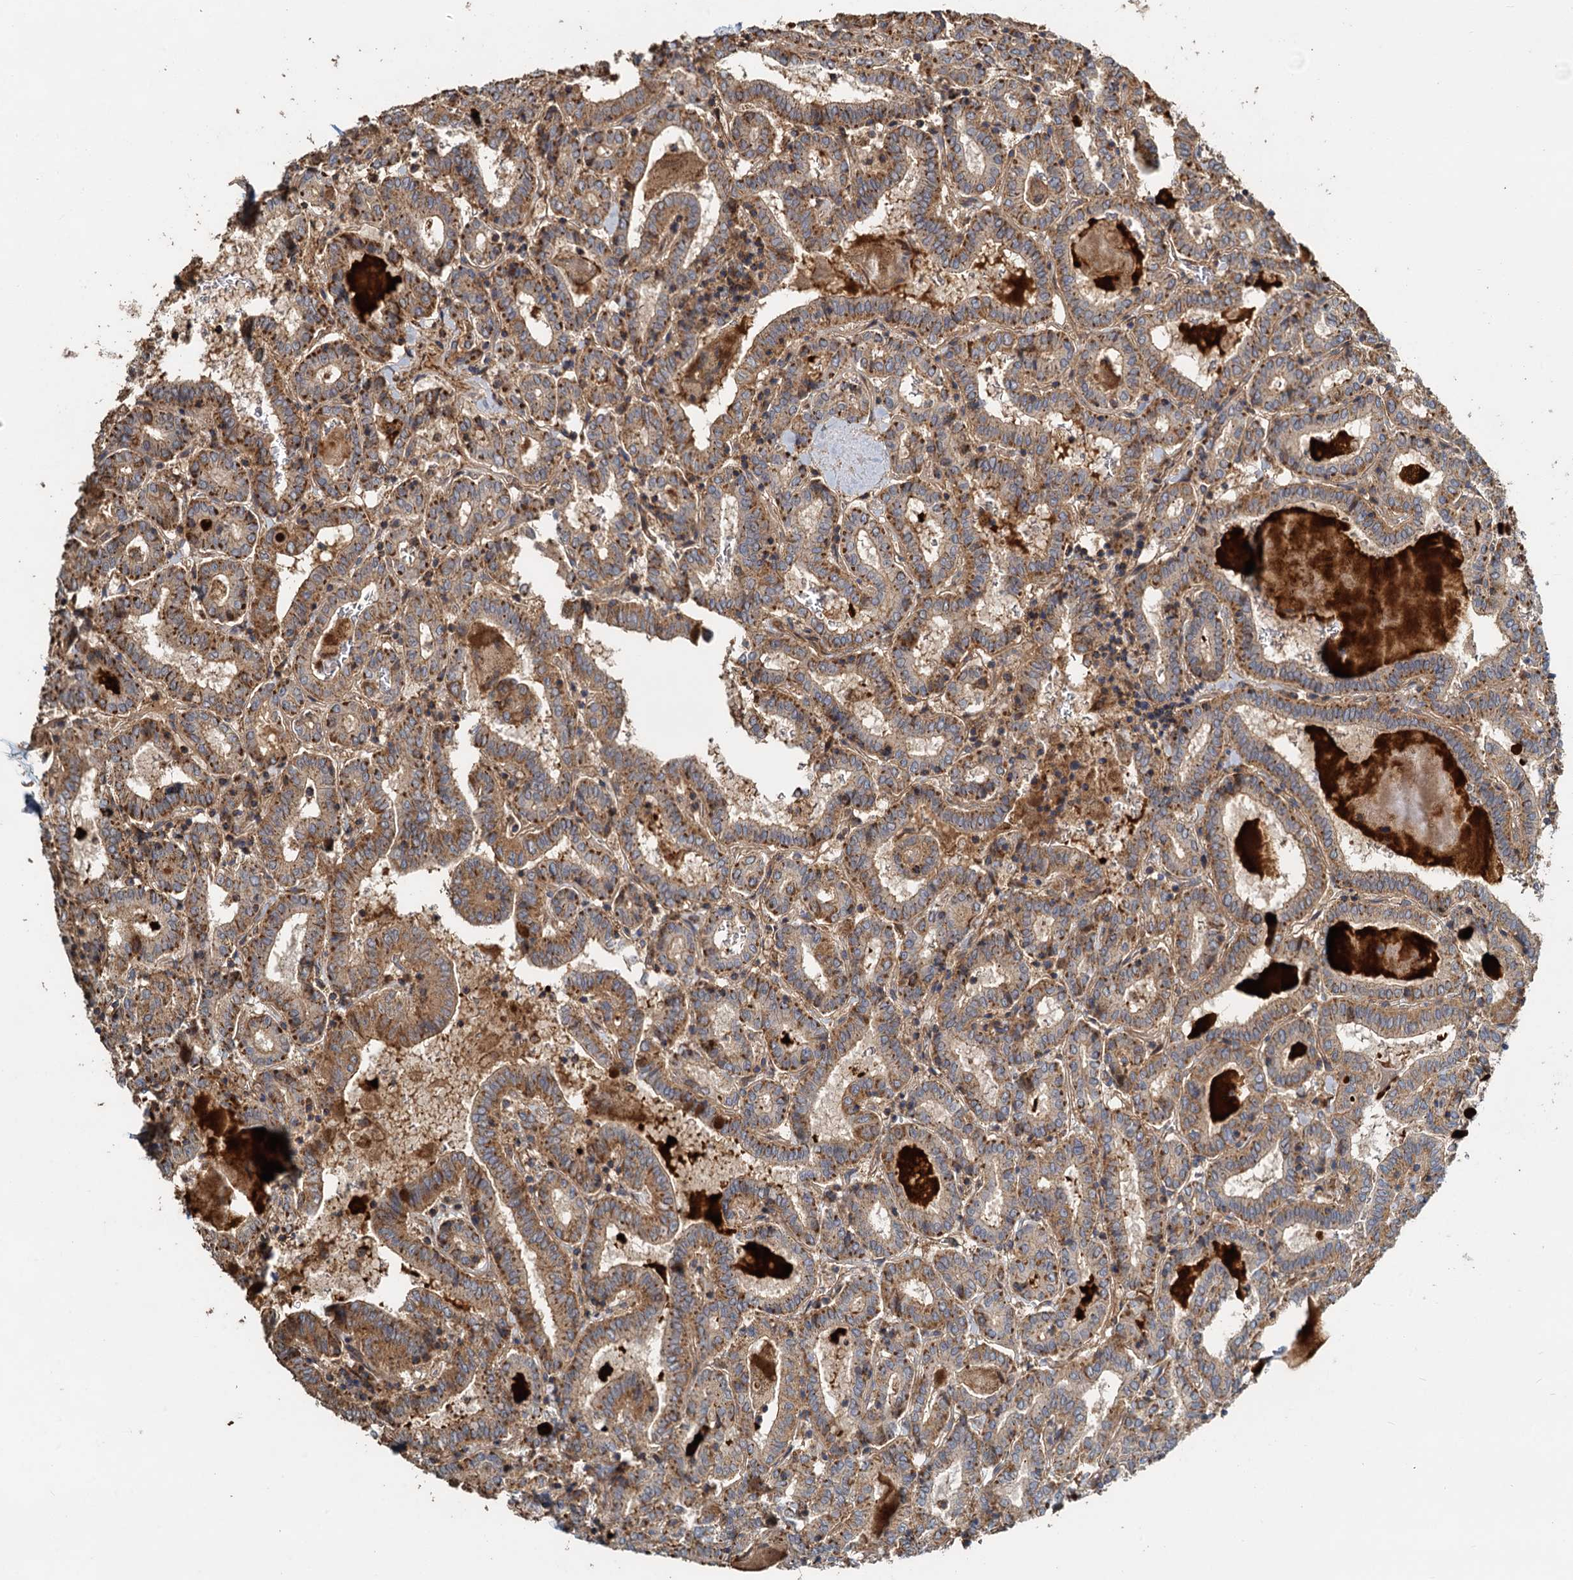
{"staining": {"intensity": "moderate", "quantity": ">75%", "location": "cytoplasmic/membranous"}, "tissue": "thyroid cancer", "cell_type": "Tumor cells", "image_type": "cancer", "snomed": [{"axis": "morphology", "description": "Papillary adenocarcinoma, NOS"}, {"axis": "topography", "description": "Thyroid gland"}], "caption": "This photomicrograph shows immunohistochemistry staining of human thyroid papillary adenocarcinoma, with medium moderate cytoplasmic/membranous positivity in approximately >75% of tumor cells.", "gene": "SDS", "patient": {"sex": "female", "age": 72}}